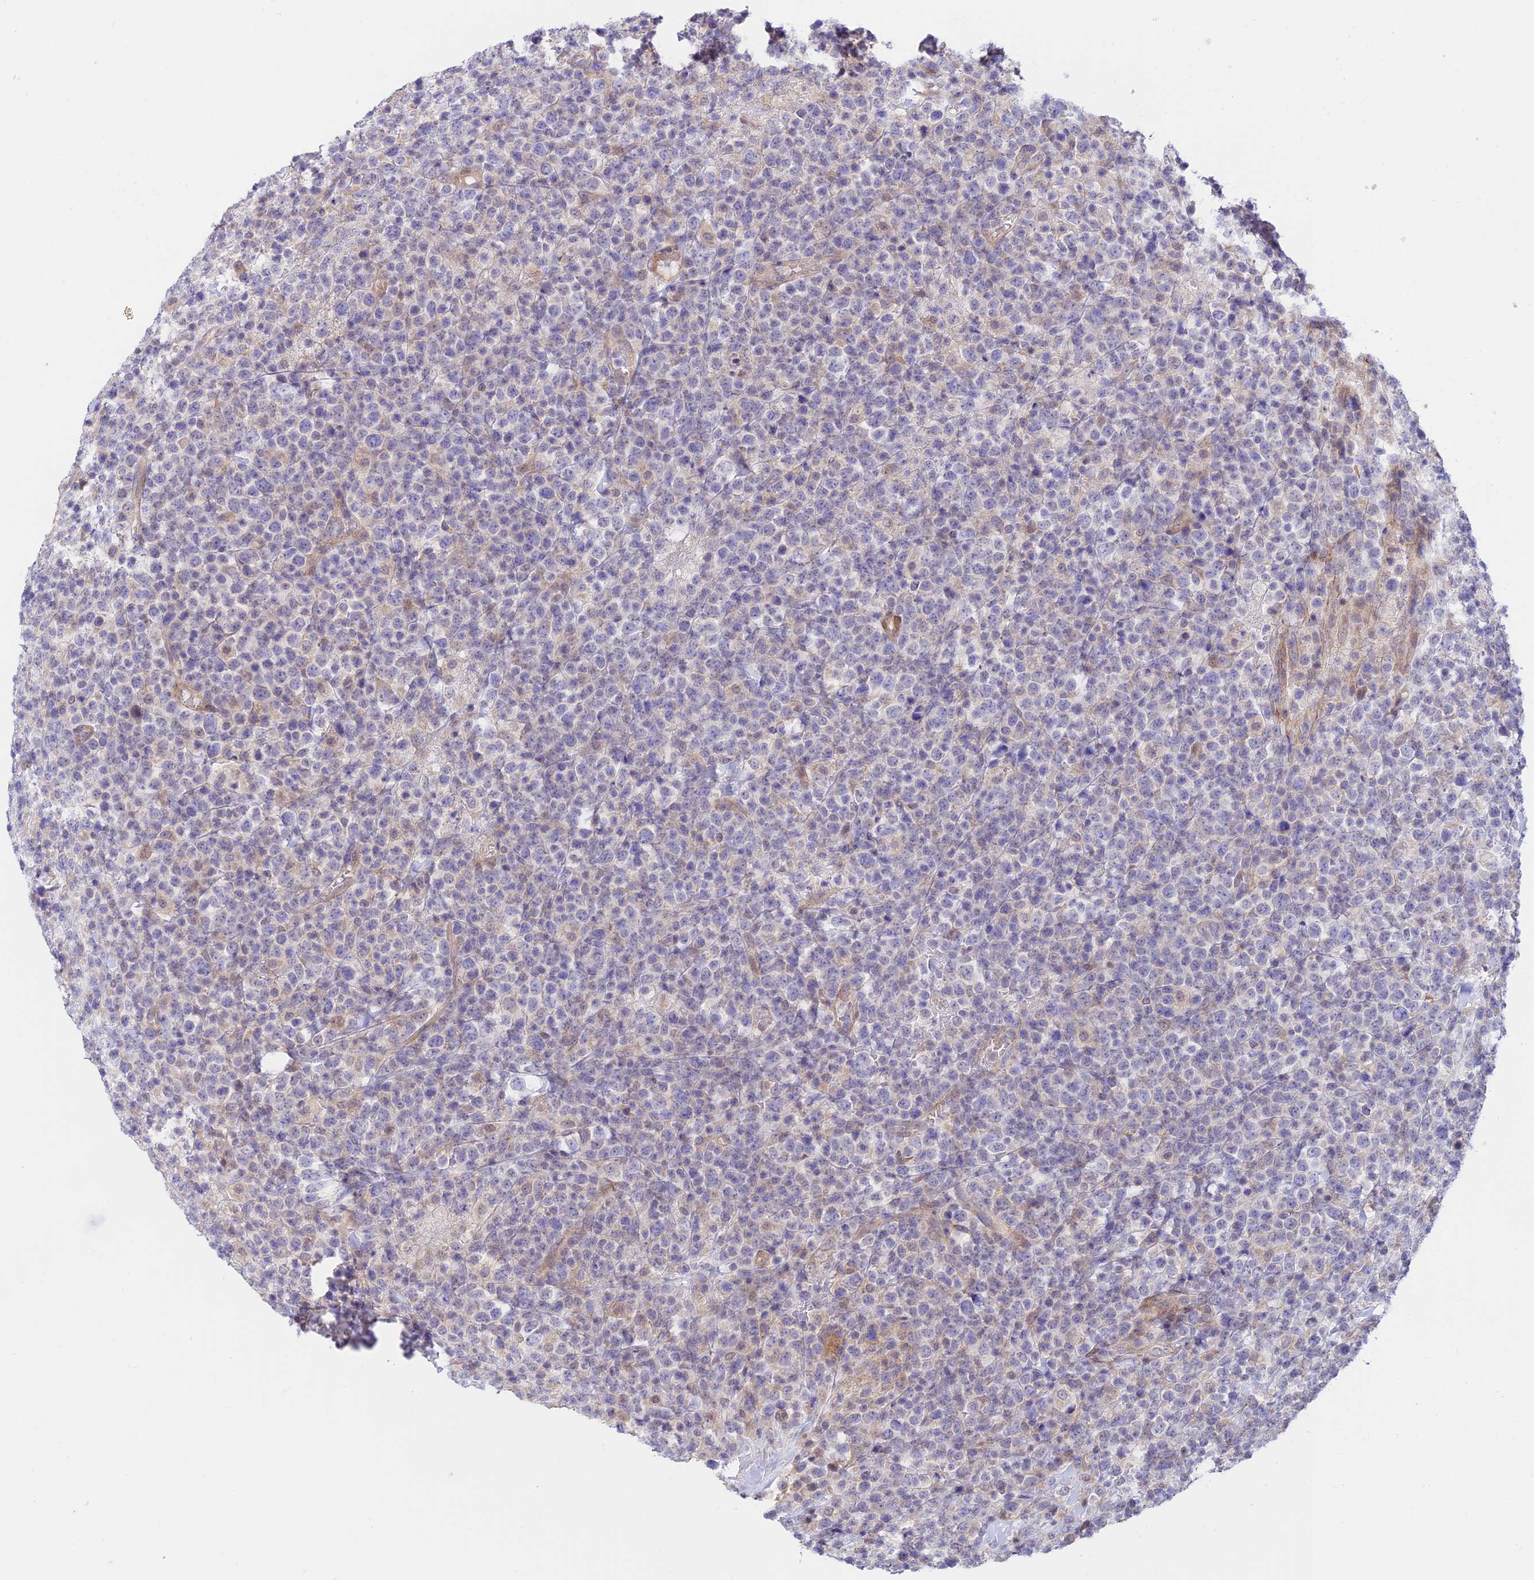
{"staining": {"intensity": "negative", "quantity": "none", "location": "none"}, "tissue": "lymphoma", "cell_type": "Tumor cells", "image_type": "cancer", "snomed": [{"axis": "morphology", "description": "Malignant lymphoma, non-Hodgkin's type, High grade"}, {"axis": "topography", "description": "Colon"}], "caption": "This is an immunohistochemistry (IHC) micrograph of lymphoma. There is no expression in tumor cells.", "gene": "ANKRD50", "patient": {"sex": "female", "age": 53}}